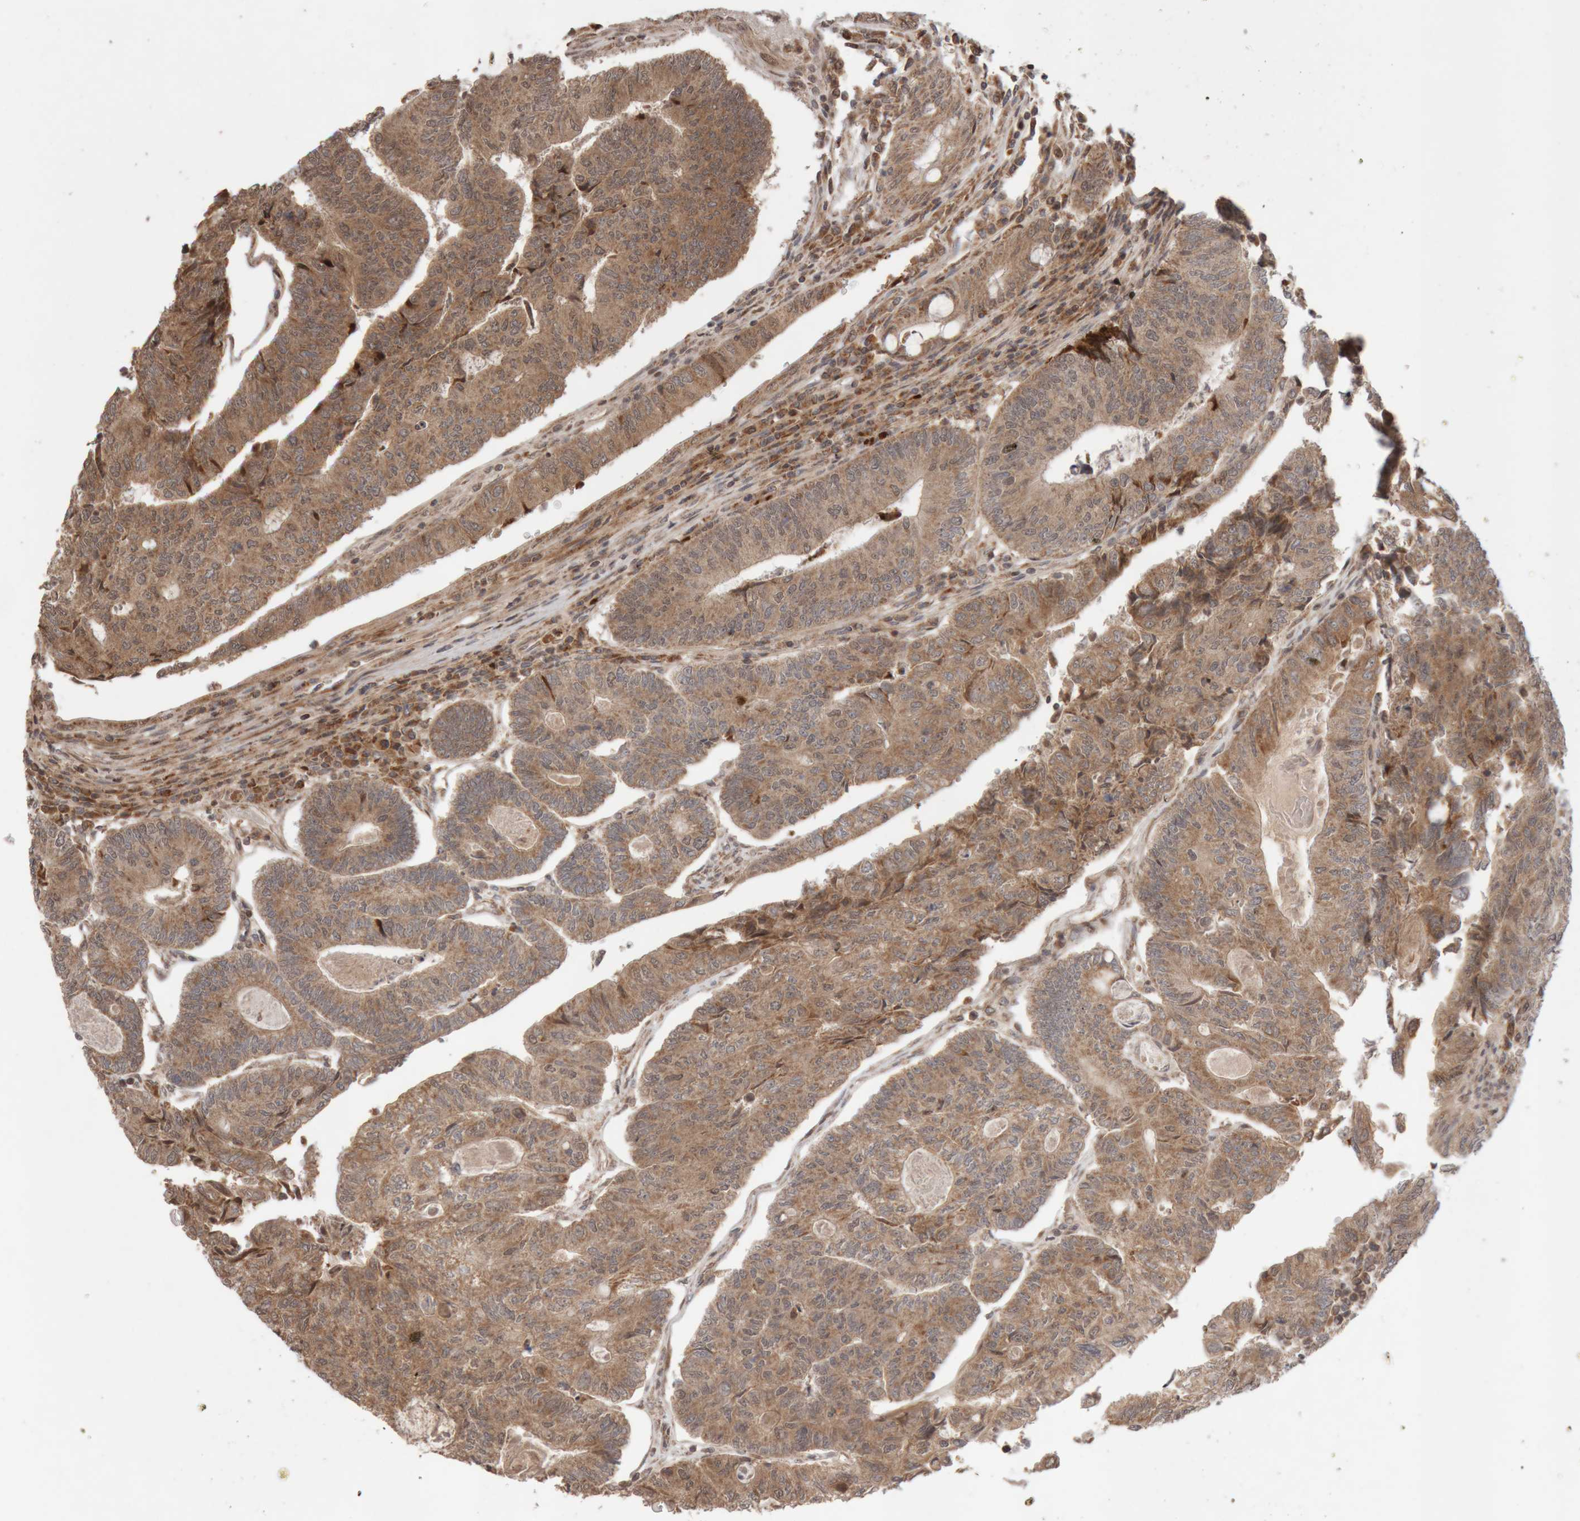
{"staining": {"intensity": "moderate", "quantity": ">75%", "location": "cytoplasmic/membranous"}, "tissue": "colorectal cancer", "cell_type": "Tumor cells", "image_type": "cancer", "snomed": [{"axis": "morphology", "description": "Adenocarcinoma, NOS"}, {"axis": "topography", "description": "Colon"}], "caption": "Adenocarcinoma (colorectal) stained for a protein exhibits moderate cytoplasmic/membranous positivity in tumor cells.", "gene": "KIF21B", "patient": {"sex": "female", "age": 67}}